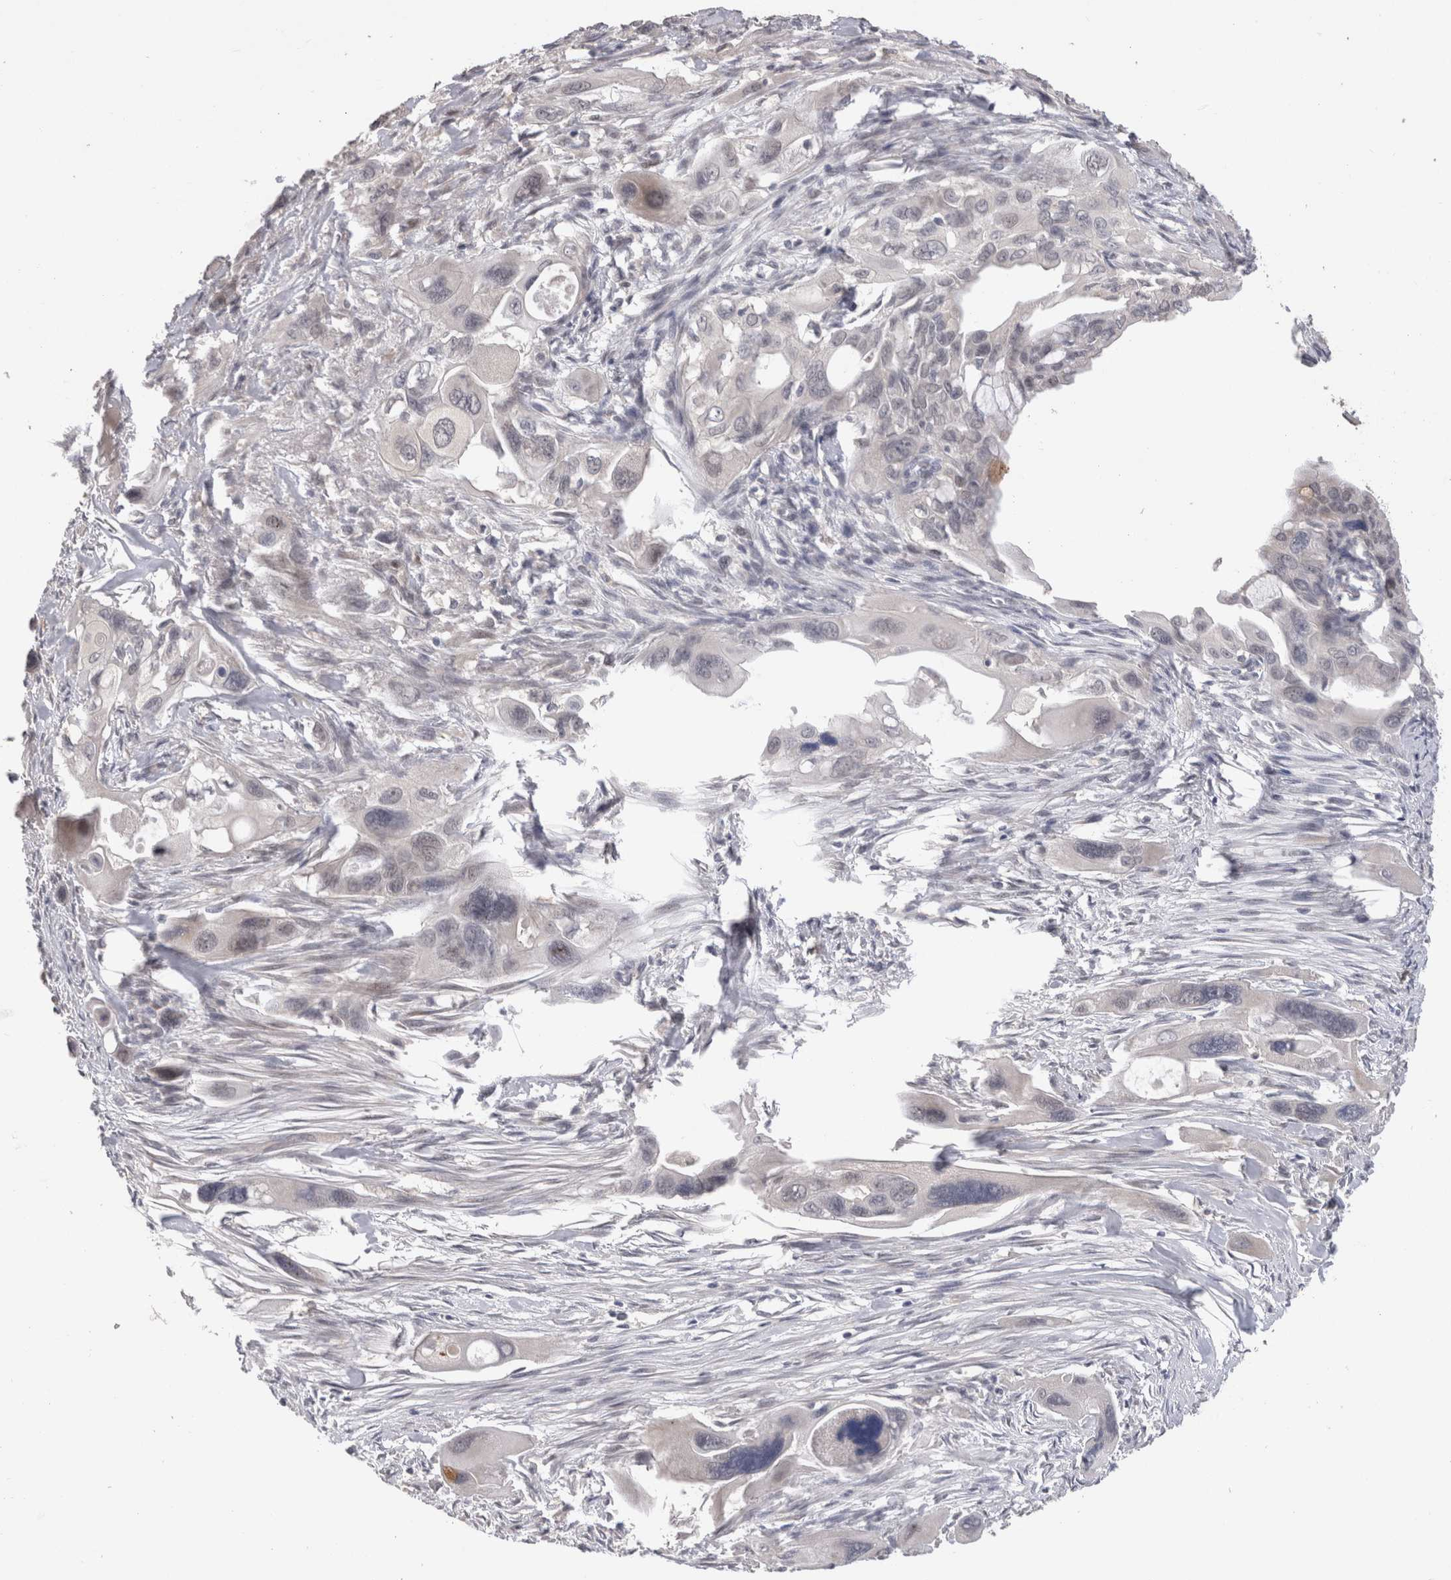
{"staining": {"intensity": "negative", "quantity": "none", "location": "none"}, "tissue": "pancreatic cancer", "cell_type": "Tumor cells", "image_type": "cancer", "snomed": [{"axis": "morphology", "description": "Adenocarcinoma, NOS"}, {"axis": "topography", "description": "Pancreas"}], "caption": "DAB (3,3'-diaminobenzidine) immunohistochemical staining of pancreatic adenocarcinoma shows no significant positivity in tumor cells.", "gene": "CRYBG1", "patient": {"sex": "male", "age": 73}}